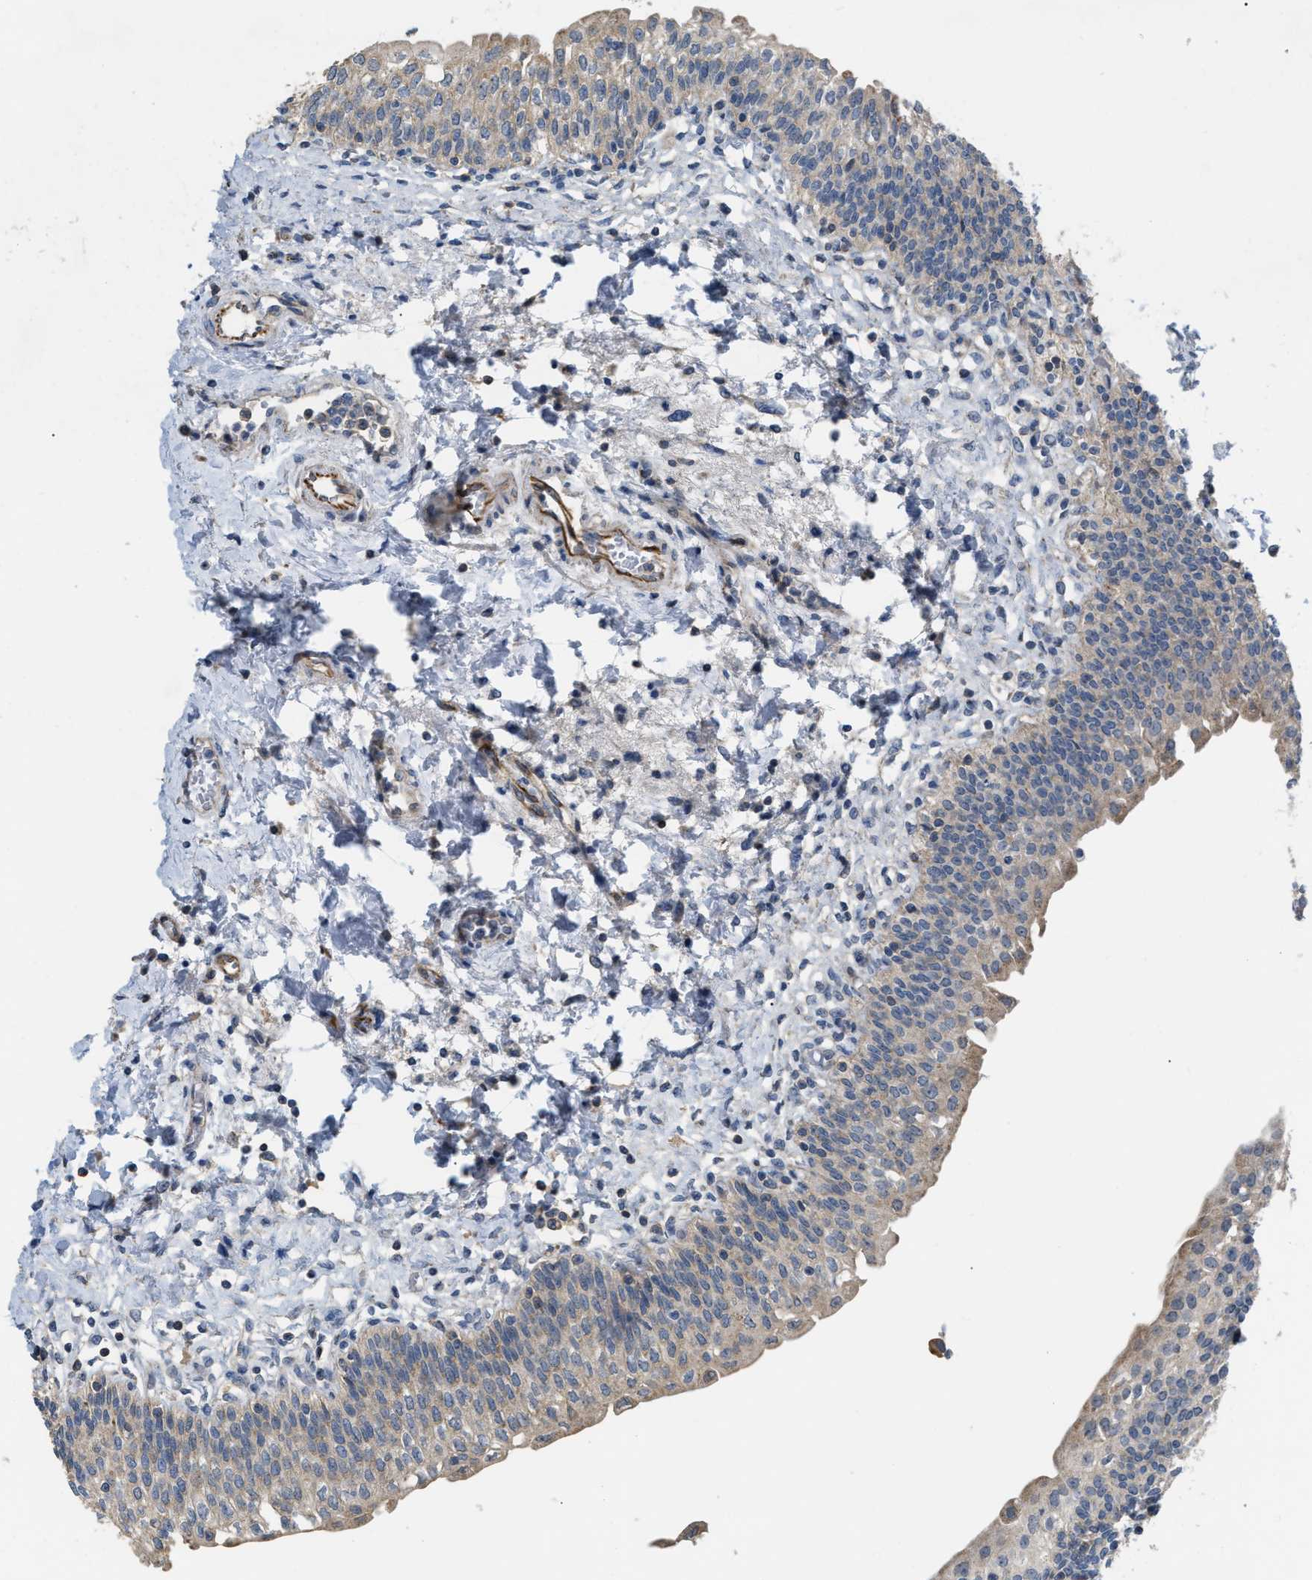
{"staining": {"intensity": "moderate", "quantity": ">75%", "location": "cytoplasmic/membranous"}, "tissue": "urinary bladder", "cell_type": "Urothelial cells", "image_type": "normal", "snomed": [{"axis": "morphology", "description": "Normal tissue, NOS"}, {"axis": "topography", "description": "Urinary bladder"}], "caption": "Urinary bladder stained for a protein demonstrates moderate cytoplasmic/membranous positivity in urothelial cells. (DAB (3,3'-diaminobenzidine) = brown stain, brightfield microscopy at high magnification).", "gene": "DHX58", "patient": {"sex": "male", "age": 55}}